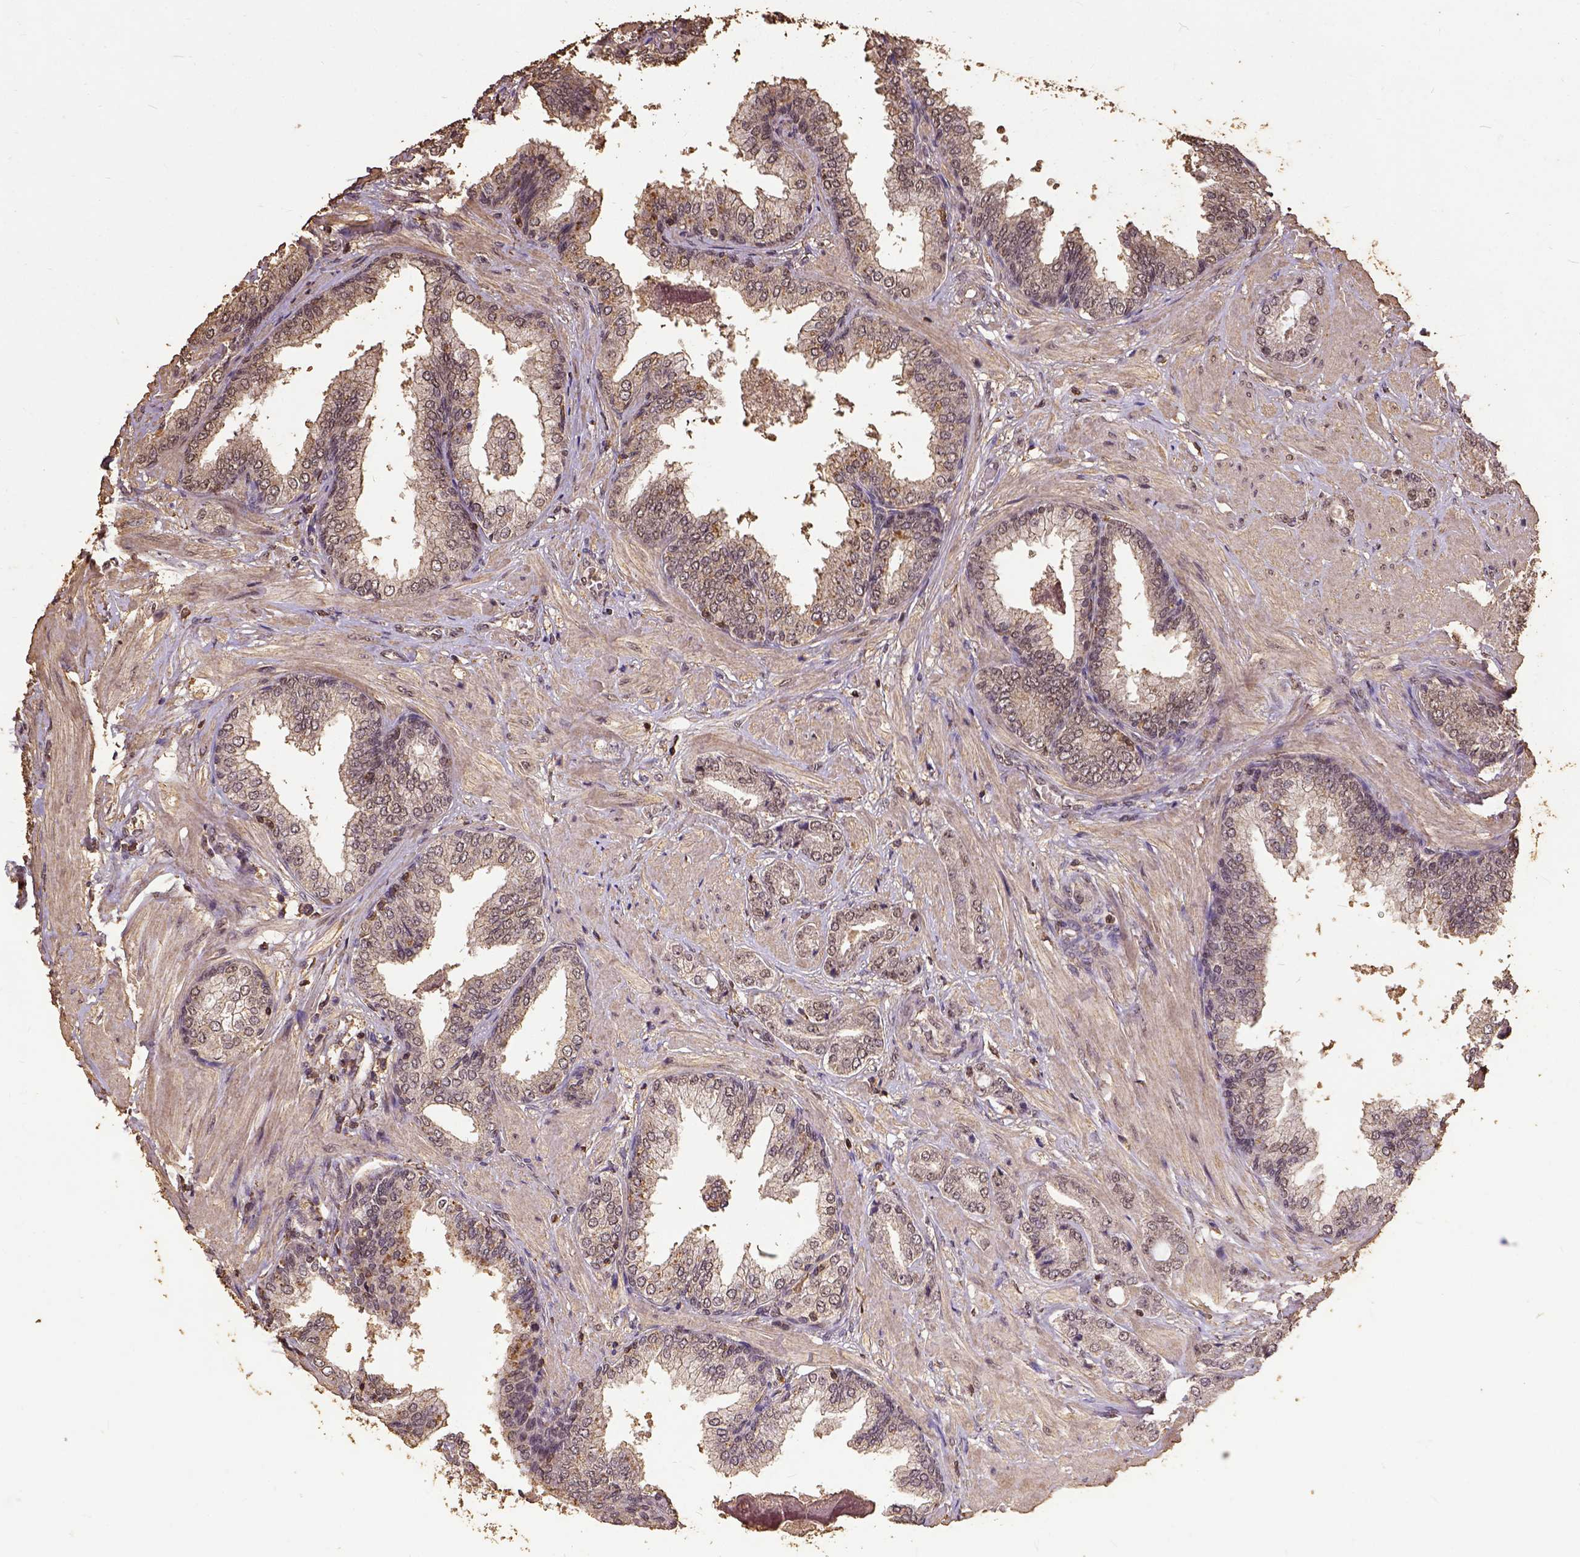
{"staining": {"intensity": "weak", "quantity": "25%-75%", "location": "nuclear"}, "tissue": "prostate cancer", "cell_type": "Tumor cells", "image_type": "cancer", "snomed": [{"axis": "morphology", "description": "Adenocarcinoma, Low grade"}, {"axis": "topography", "description": "Prostate"}], "caption": "There is low levels of weak nuclear expression in tumor cells of low-grade adenocarcinoma (prostate), as demonstrated by immunohistochemical staining (brown color).", "gene": "NACC1", "patient": {"sex": "male", "age": 55}}